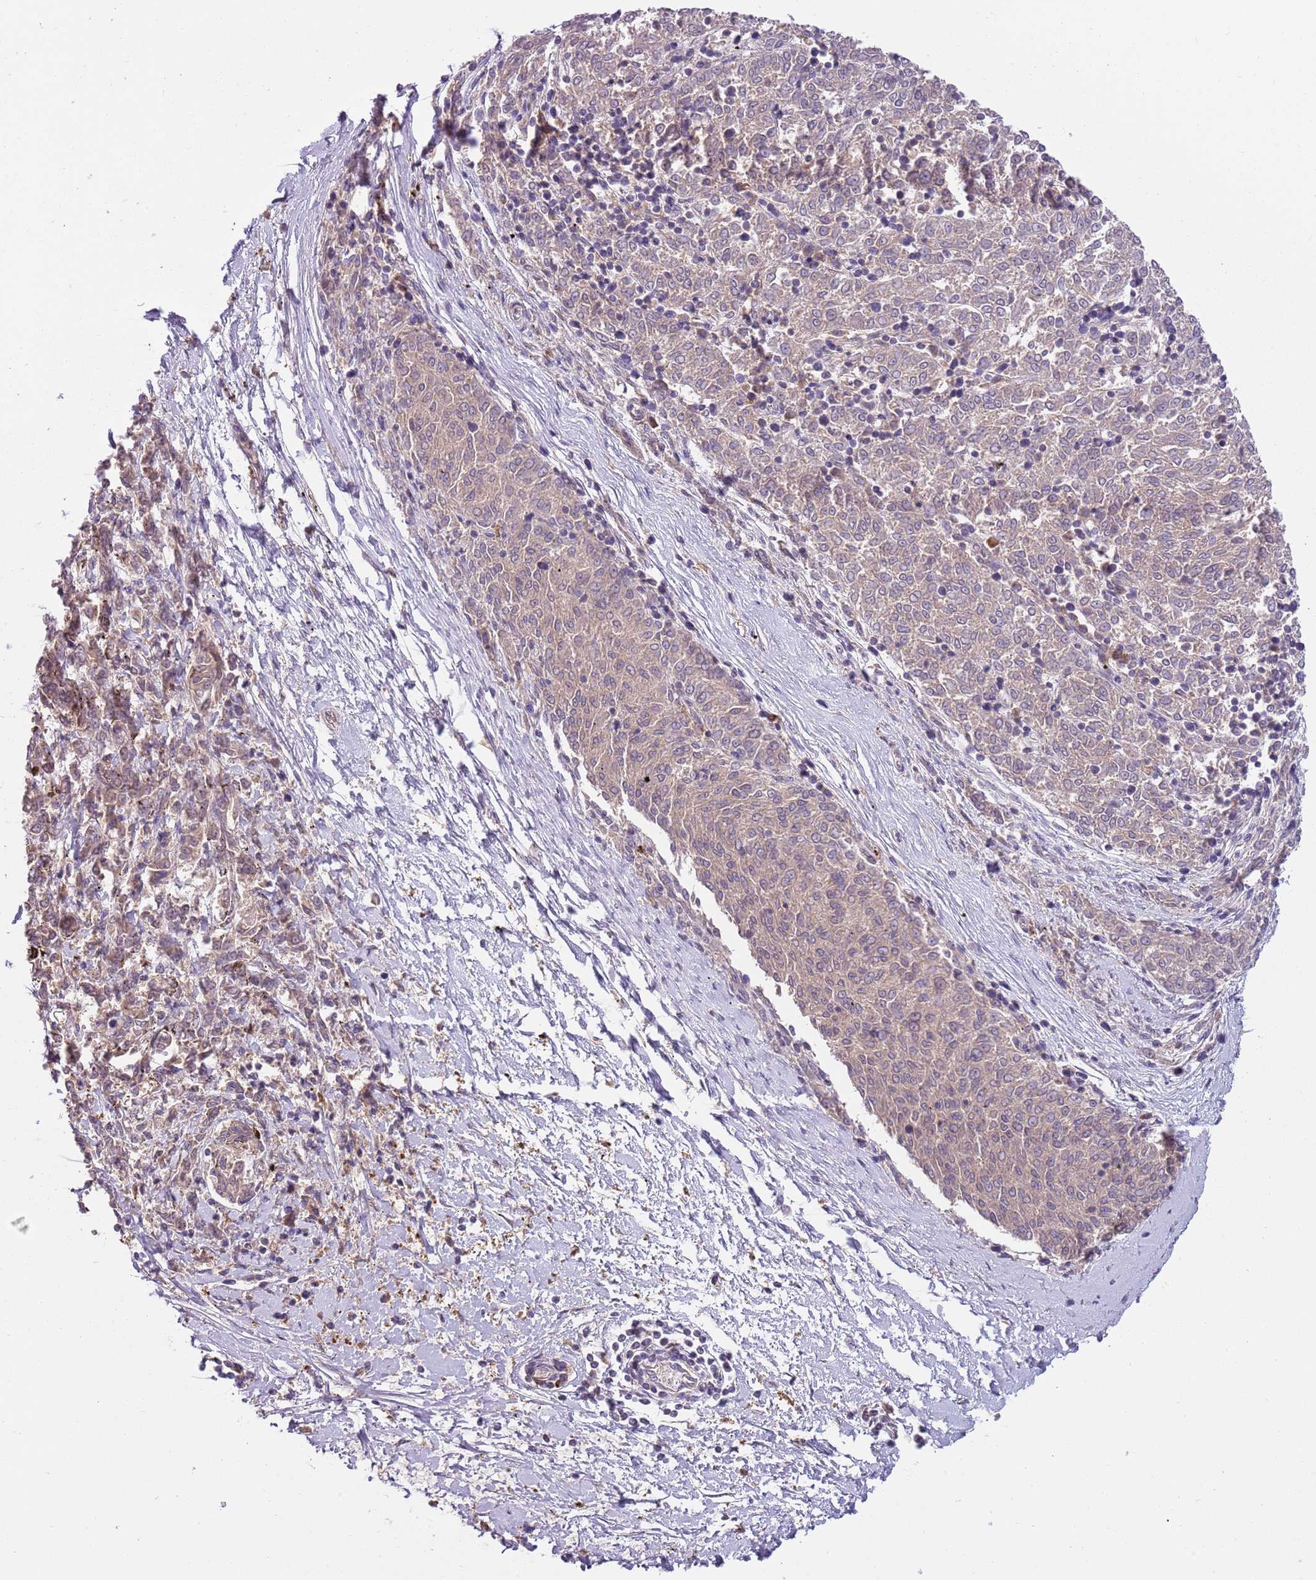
{"staining": {"intensity": "weak", "quantity": "25%-75%", "location": "cytoplasmic/membranous"}, "tissue": "melanoma", "cell_type": "Tumor cells", "image_type": "cancer", "snomed": [{"axis": "morphology", "description": "Malignant melanoma, NOS"}, {"axis": "topography", "description": "Skin"}], "caption": "The immunohistochemical stain shows weak cytoplasmic/membranous staining in tumor cells of melanoma tissue. The staining is performed using DAB brown chromogen to label protein expression. The nuclei are counter-stained blue using hematoxylin.", "gene": "HES3", "patient": {"sex": "female", "age": 72}}